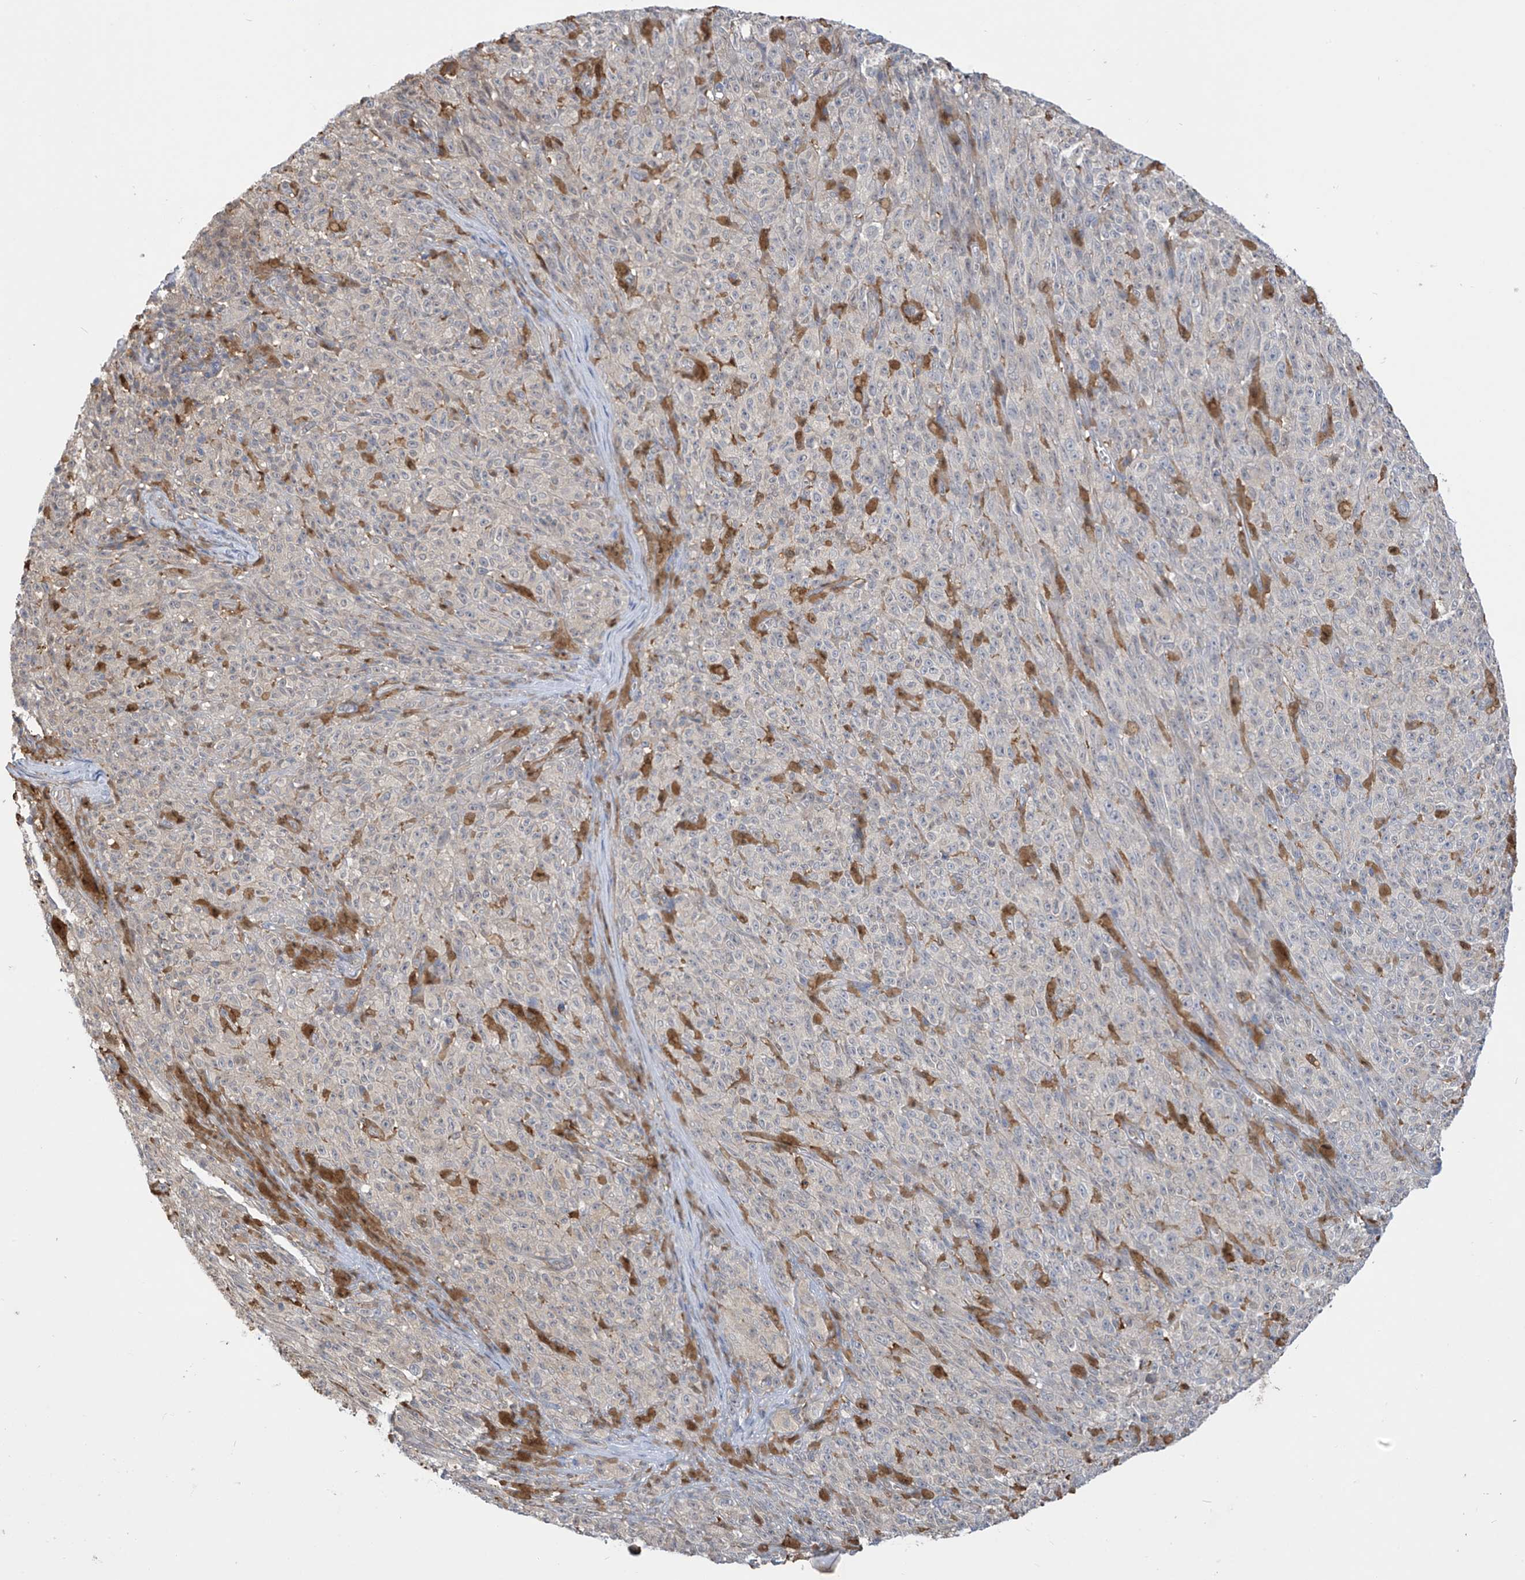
{"staining": {"intensity": "negative", "quantity": "none", "location": "none"}, "tissue": "melanoma", "cell_type": "Tumor cells", "image_type": "cancer", "snomed": [{"axis": "morphology", "description": "Malignant melanoma, NOS"}, {"axis": "topography", "description": "Skin"}], "caption": "Immunohistochemical staining of malignant melanoma displays no significant staining in tumor cells.", "gene": "IDH1", "patient": {"sex": "female", "age": 82}}